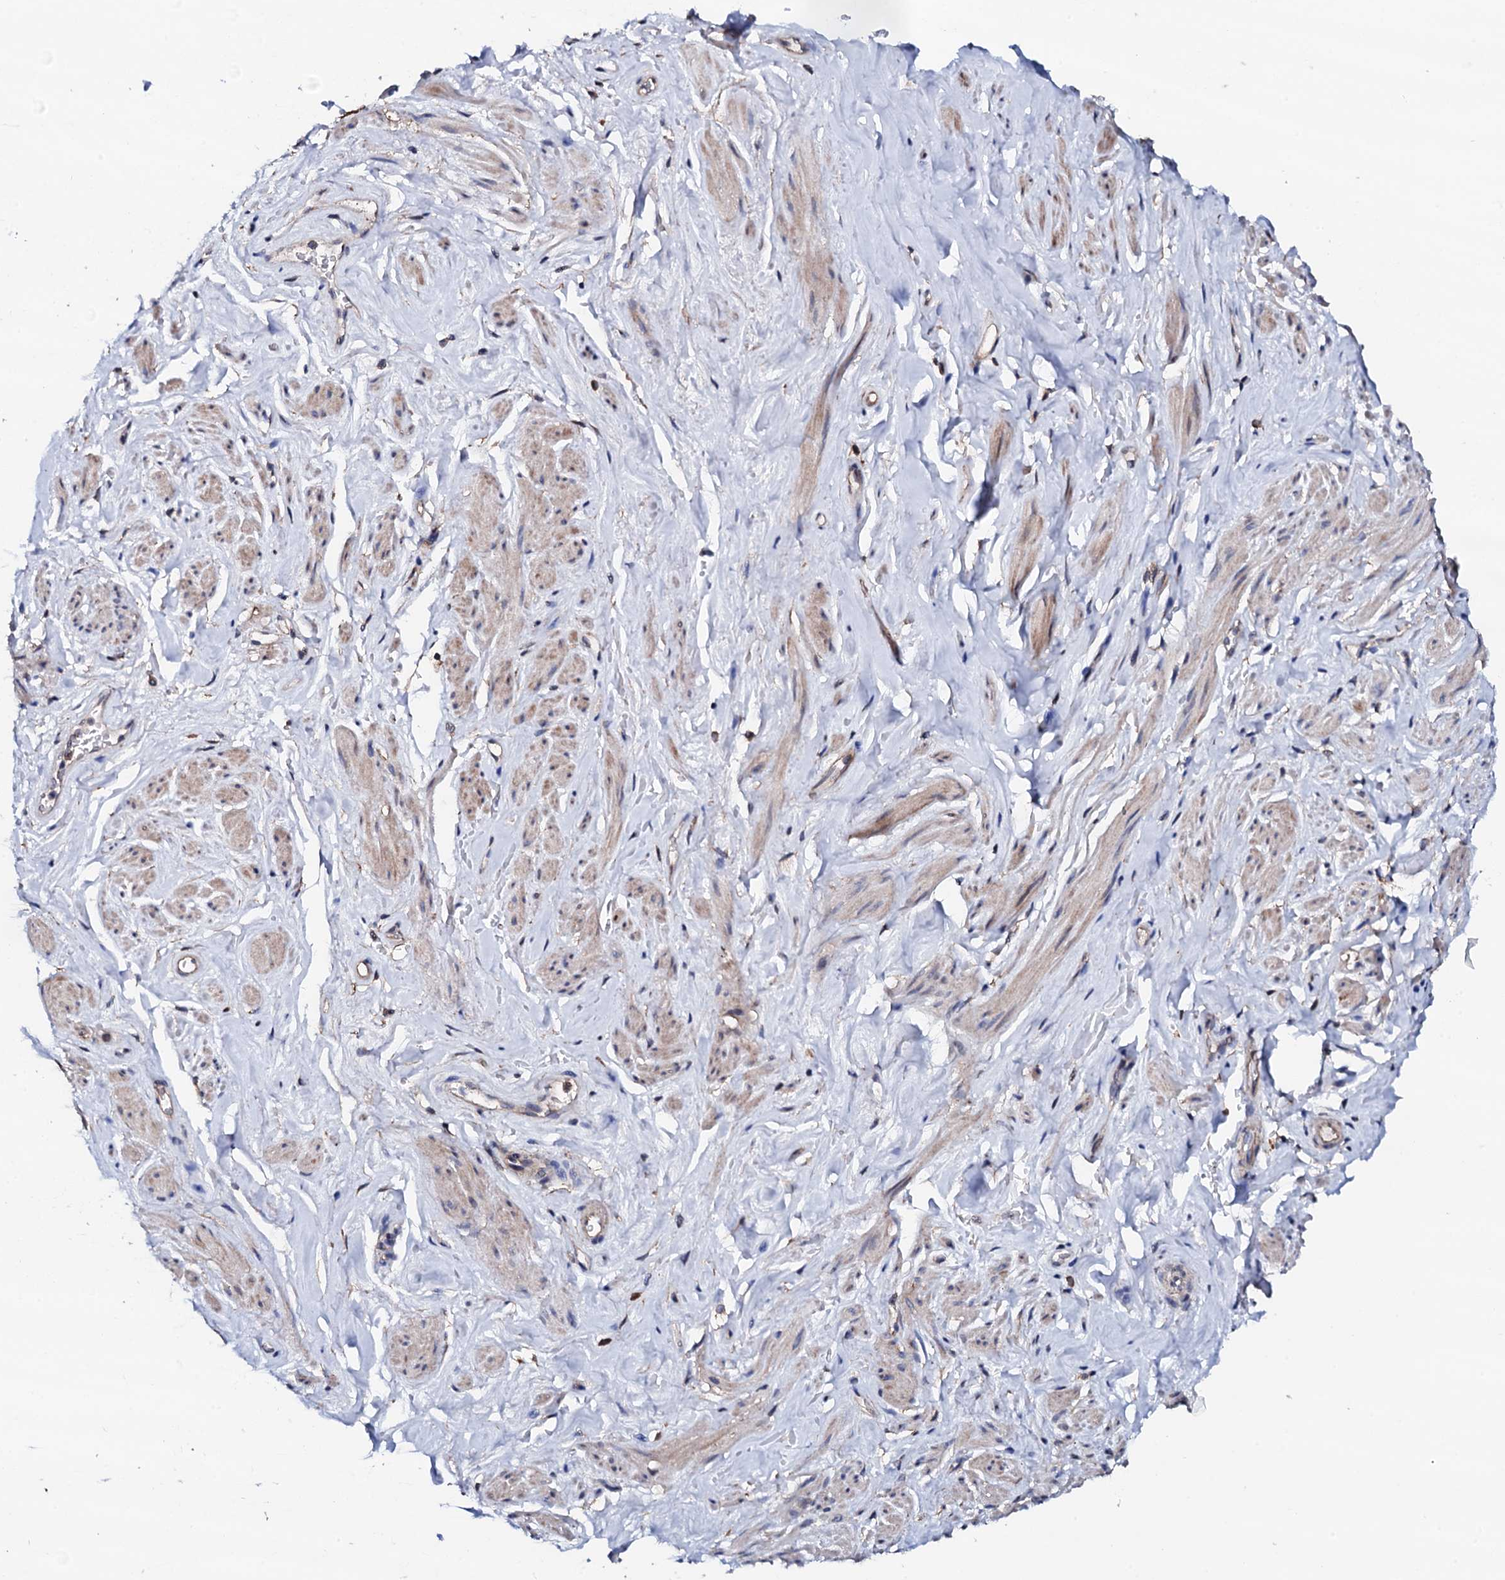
{"staining": {"intensity": "moderate", "quantity": "25%-75%", "location": "cytoplasmic/membranous"}, "tissue": "smooth muscle", "cell_type": "Smooth muscle cells", "image_type": "normal", "snomed": [{"axis": "morphology", "description": "Normal tissue, NOS"}, {"axis": "topography", "description": "Smooth muscle"}, {"axis": "topography", "description": "Peripheral nerve tissue"}], "caption": "This image reveals IHC staining of unremarkable smooth muscle, with medium moderate cytoplasmic/membranous expression in about 25%-75% of smooth muscle cells.", "gene": "EDC3", "patient": {"sex": "male", "age": 69}}